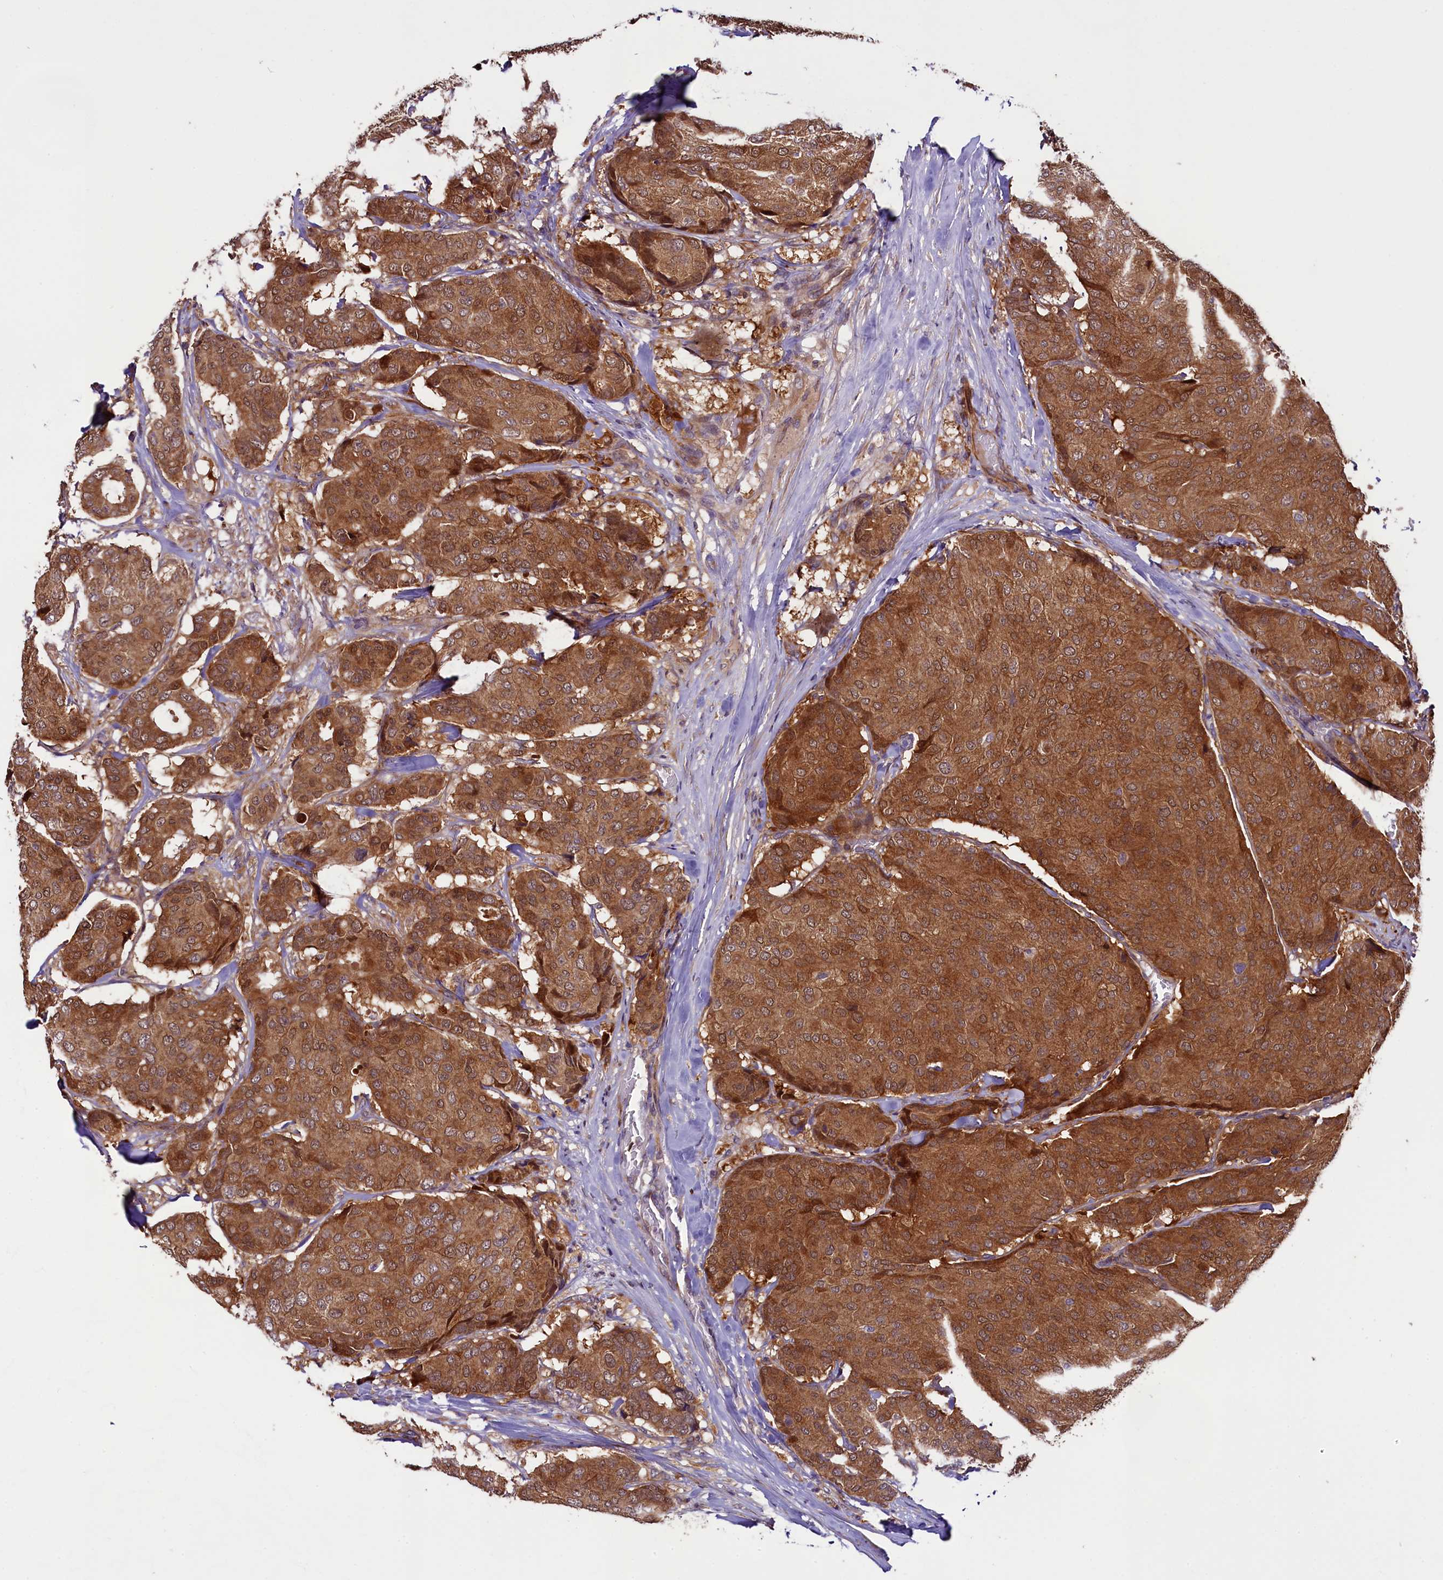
{"staining": {"intensity": "moderate", "quantity": ">75%", "location": "cytoplasmic/membranous,nuclear"}, "tissue": "breast cancer", "cell_type": "Tumor cells", "image_type": "cancer", "snomed": [{"axis": "morphology", "description": "Duct carcinoma"}, {"axis": "topography", "description": "Breast"}], "caption": "Invasive ductal carcinoma (breast) stained with immunohistochemistry shows moderate cytoplasmic/membranous and nuclear positivity in about >75% of tumor cells.", "gene": "RPUSD2", "patient": {"sex": "female", "age": 75}}